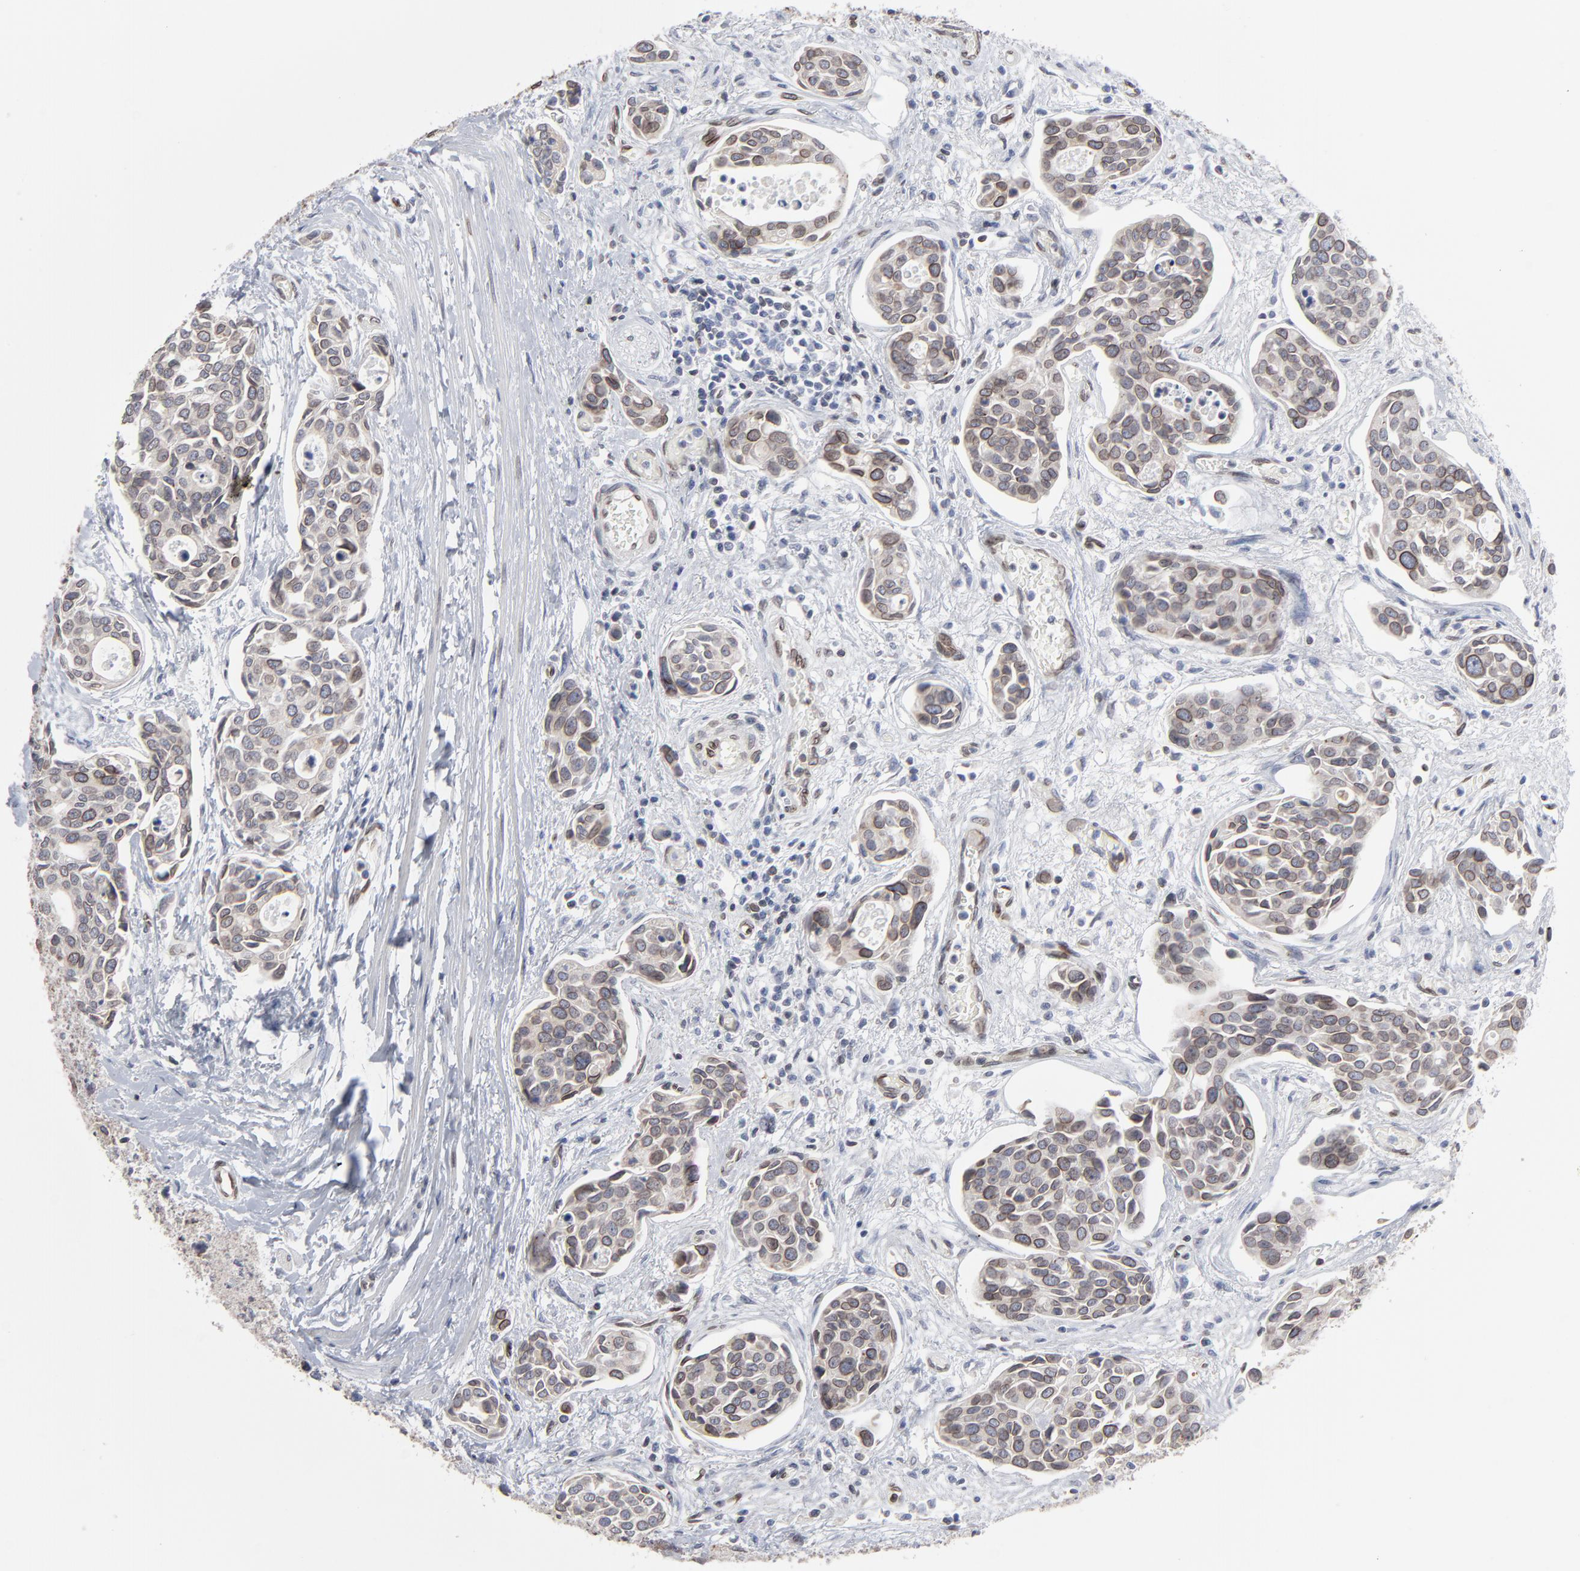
{"staining": {"intensity": "moderate", "quantity": ">75%", "location": "cytoplasmic/membranous,nuclear"}, "tissue": "urothelial cancer", "cell_type": "Tumor cells", "image_type": "cancer", "snomed": [{"axis": "morphology", "description": "Urothelial carcinoma, High grade"}, {"axis": "topography", "description": "Urinary bladder"}], "caption": "A micrograph of human urothelial cancer stained for a protein demonstrates moderate cytoplasmic/membranous and nuclear brown staining in tumor cells.", "gene": "SYNE2", "patient": {"sex": "male", "age": 78}}